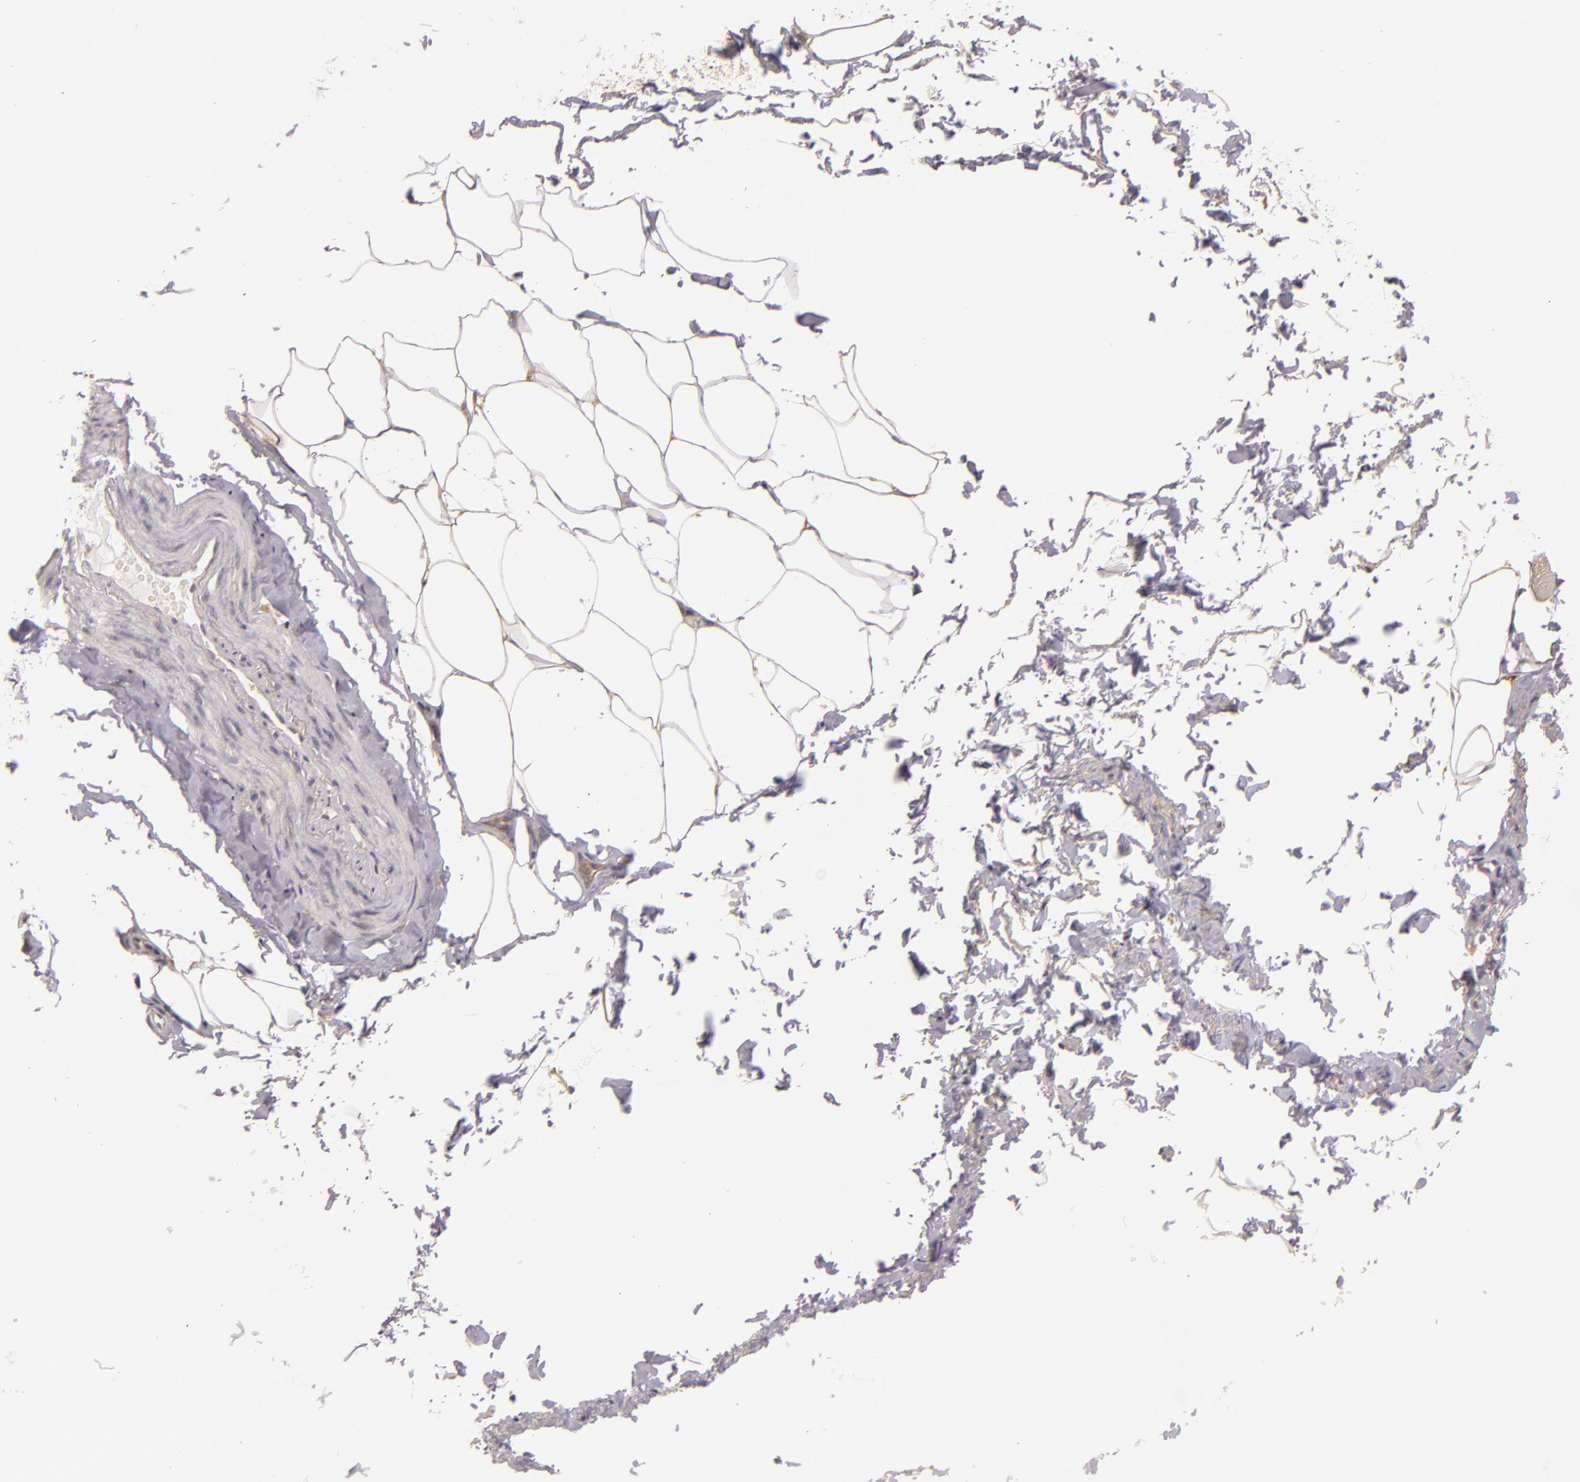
{"staining": {"intensity": "moderate", "quantity": "<25%", "location": "cytoplasmic/membranous"}, "tissue": "adipose tissue", "cell_type": "Adipocytes", "image_type": "normal", "snomed": [{"axis": "morphology", "description": "Normal tissue, NOS"}, {"axis": "topography", "description": "Soft tissue"}, {"axis": "topography", "description": "Peripheral nerve tissue"}], "caption": "Adipose tissue stained with immunohistochemistry demonstrates moderate cytoplasmic/membranous expression in about <25% of adipocytes.", "gene": "TOM1", "patient": {"sex": "female", "age": 68}}